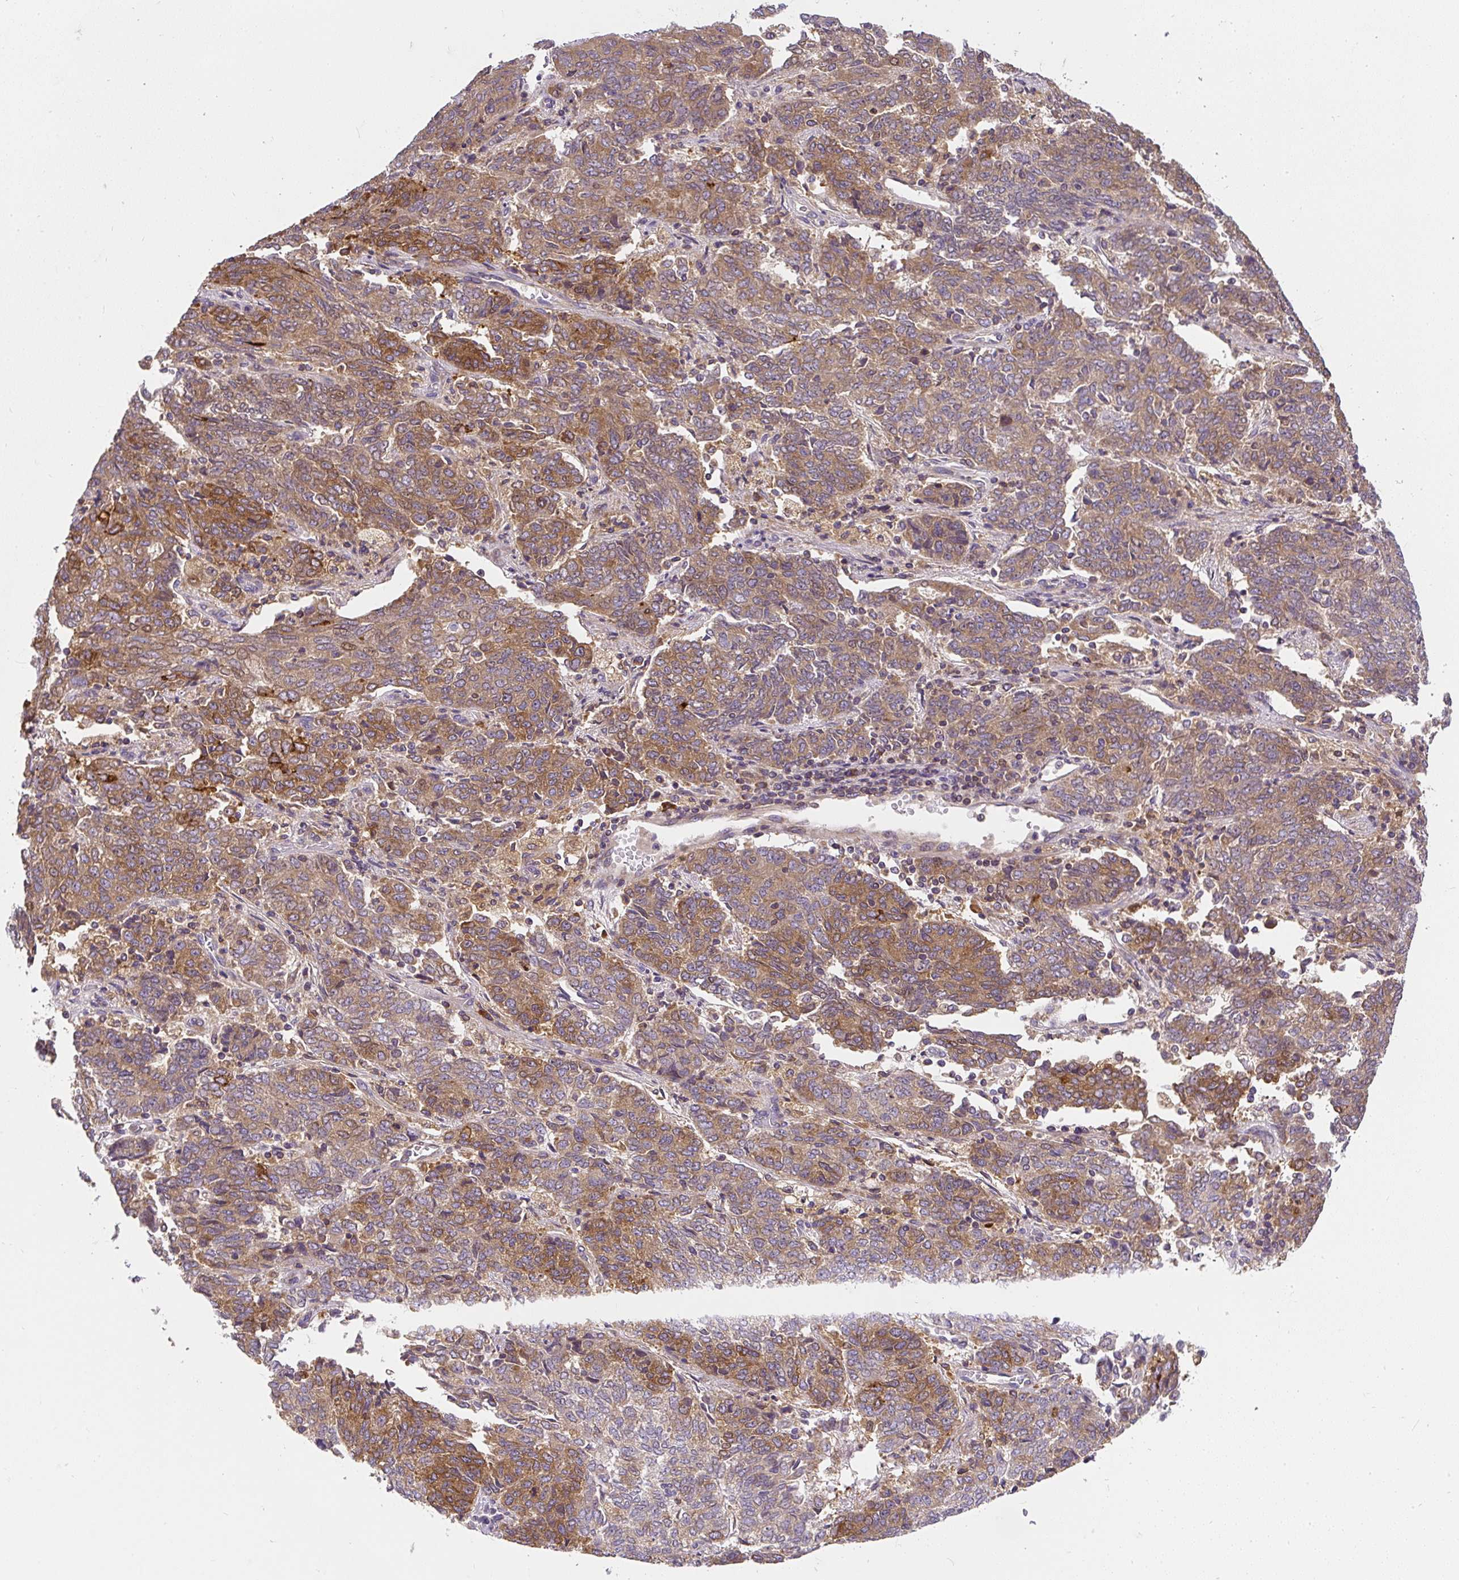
{"staining": {"intensity": "moderate", "quantity": ">75%", "location": "cytoplasmic/membranous"}, "tissue": "endometrial cancer", "cell_type": "Tumor cells", "image_type": "cancer", "snomed": [{"axis": "morphology", "description": "Adenocarcinoma, NOS"}, {"axis": "topography", "description": "Endometrium"}], "caption": "Tumor cells display medium levels of moderate cytoplasmic/membranous expression in about >75% of cells in human endometrial cancer.", "gene": "CYP20A1", "patient": {"sex": "female", "age": 80}}